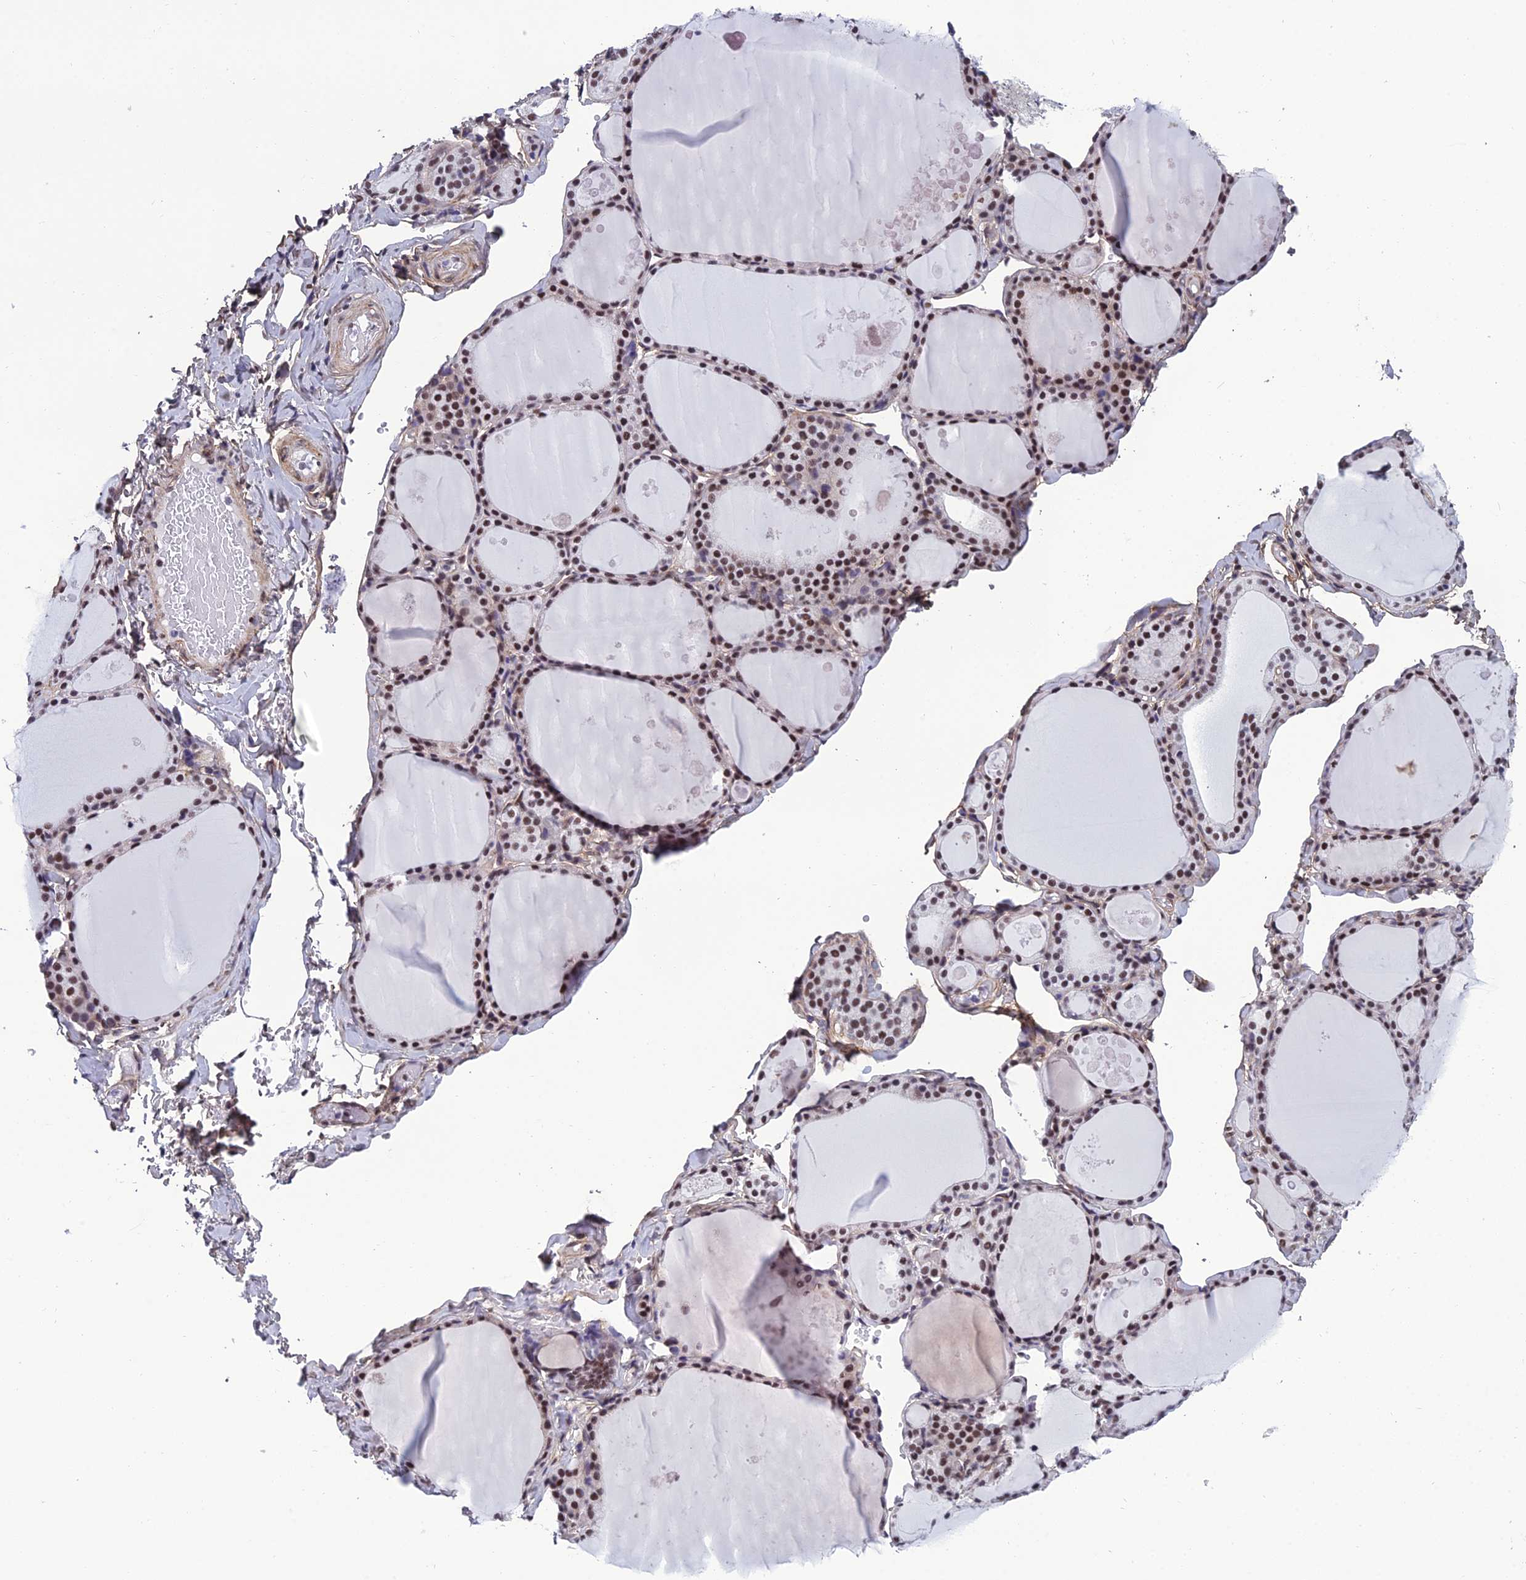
{"staining": {"intensity": "moderate", "quantity": ">75%", "location": "nuclear"}, "tissue": "thyroid gland", "cell_type": "Glandular cells", "image_type": "normal", "snomed": [{"axis": "morphology", "description": "Normal tissue, NOS"}, {"axis": "topography", "description": "Thyroid gland"}], "caption": "Protein staining by IHC shows moderate nuclear positivity in about >75% of glandular cells in benign thyroid gland.", "gene": "RSRC1", "patient": {"sex": "male", "age": 56}}